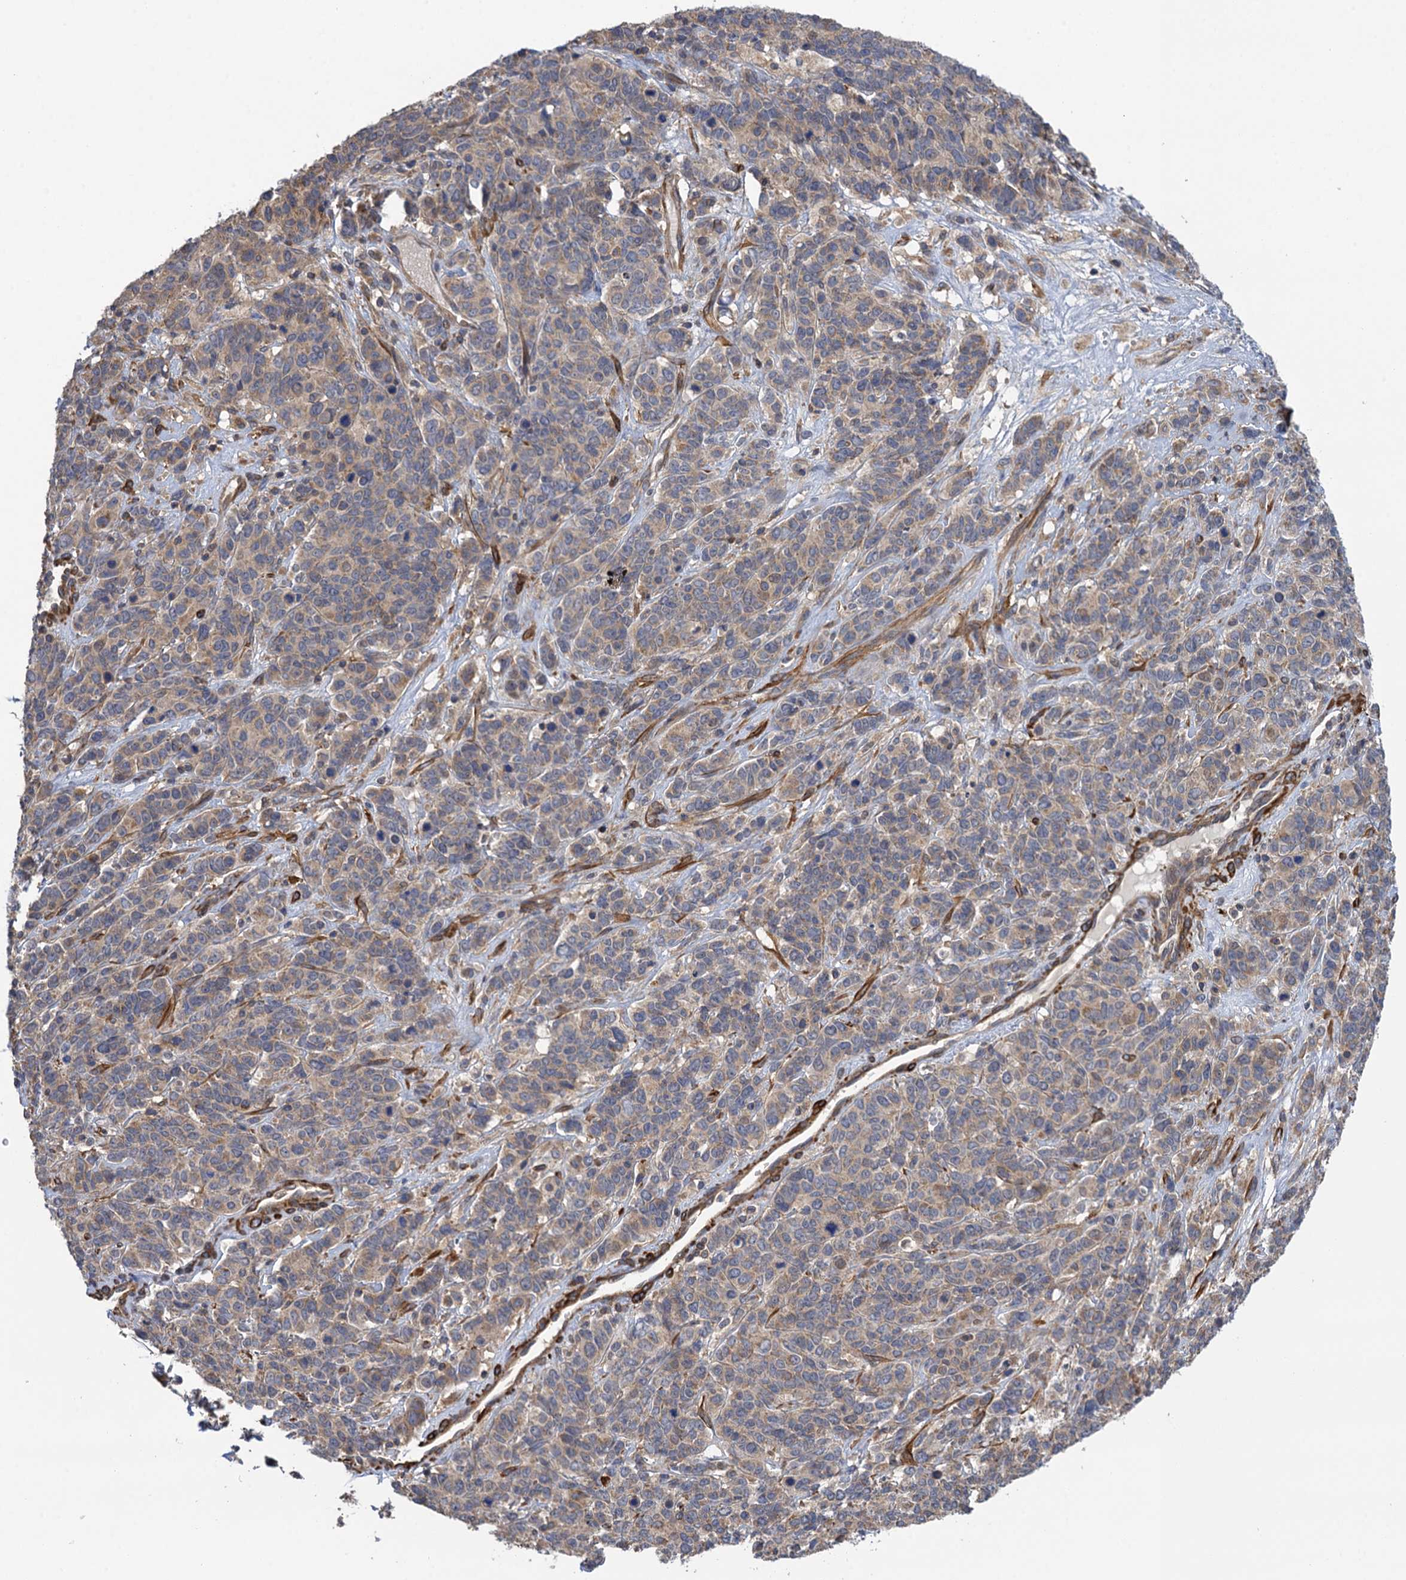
{"staining": {"intensity": "weak", "quantity": "25%-75%", "location": "cytoplasmic/membranous"}, "tissue": "cervical cancer", "cell_type": "Tumor cells", "image_type": "cancer", "snomed": [{"axis": "morphology", "description": "Squamous cell carcinoma, NOS"}, {"axis": "topography", "description": "Cervix"}], "caption": "Brown immunohistochemical staining in squamous cell carcinoma (cervical) demonstrates weak cytoplasmic/membranous positivity in about 25%-75% of tumor cells.", "gene": "WDR88", "patient": {"sex": "female", "age": 60}}